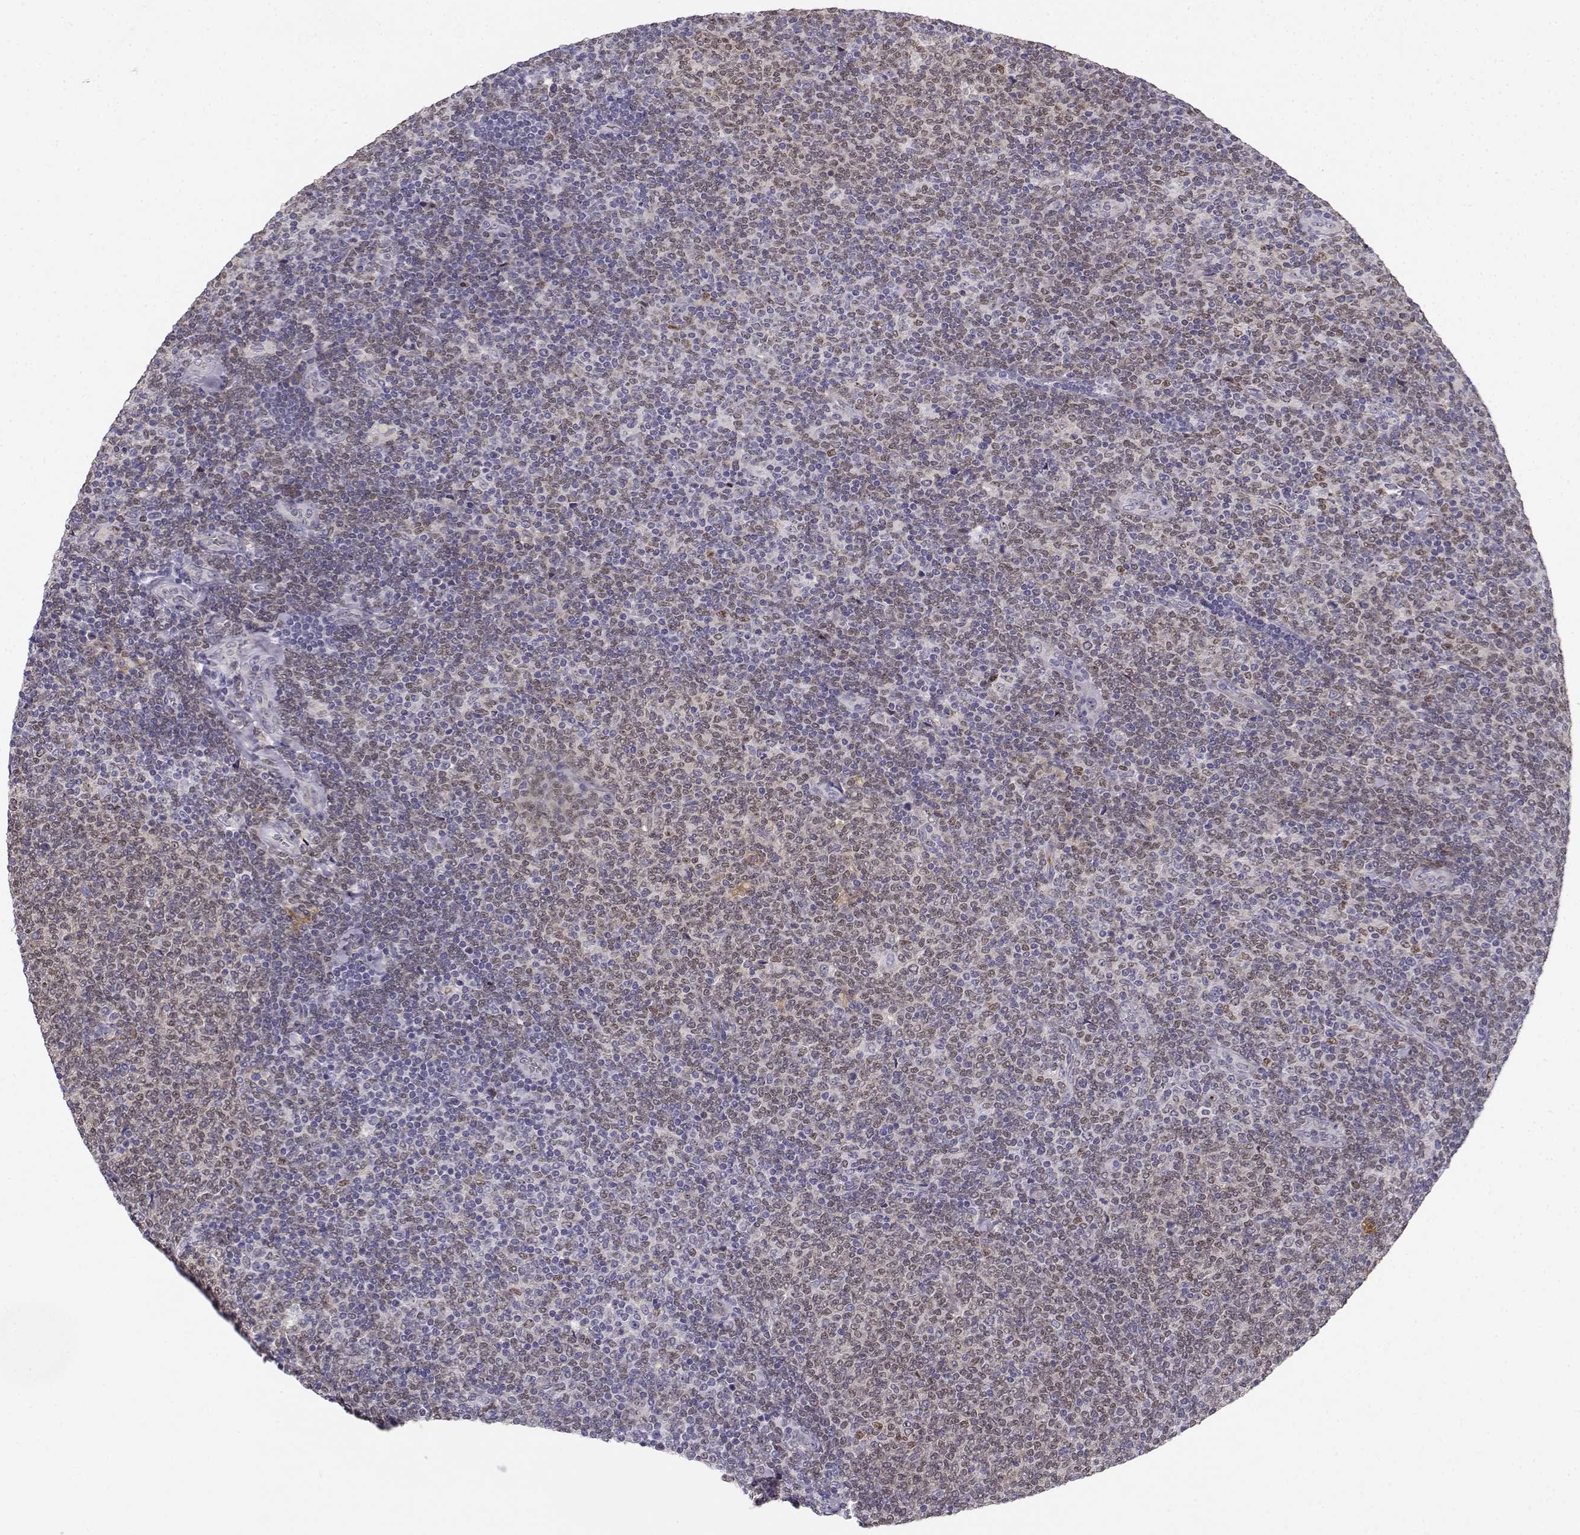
{"staining": {"intensity": "weak", "quantity": "25%-75%", "location": "nuclear"}, "tissue": "lymphoma", "cell_type": "Tumor cells", "image_type": "cancer", "snomed": [{"axis": "morphology", "description": "Malignant lymphoma, non-Hodgkin's type, Low grade"}, {"axis": "topography", "description": "Lymph node"}], "caption": "Brown immunohistochemical staining in human lymphoma reveals weak nuclear staining in about 25%-75% of tumor cells.", "gene": "DDX25", "patient": {"sex": "male", "age": 52}}